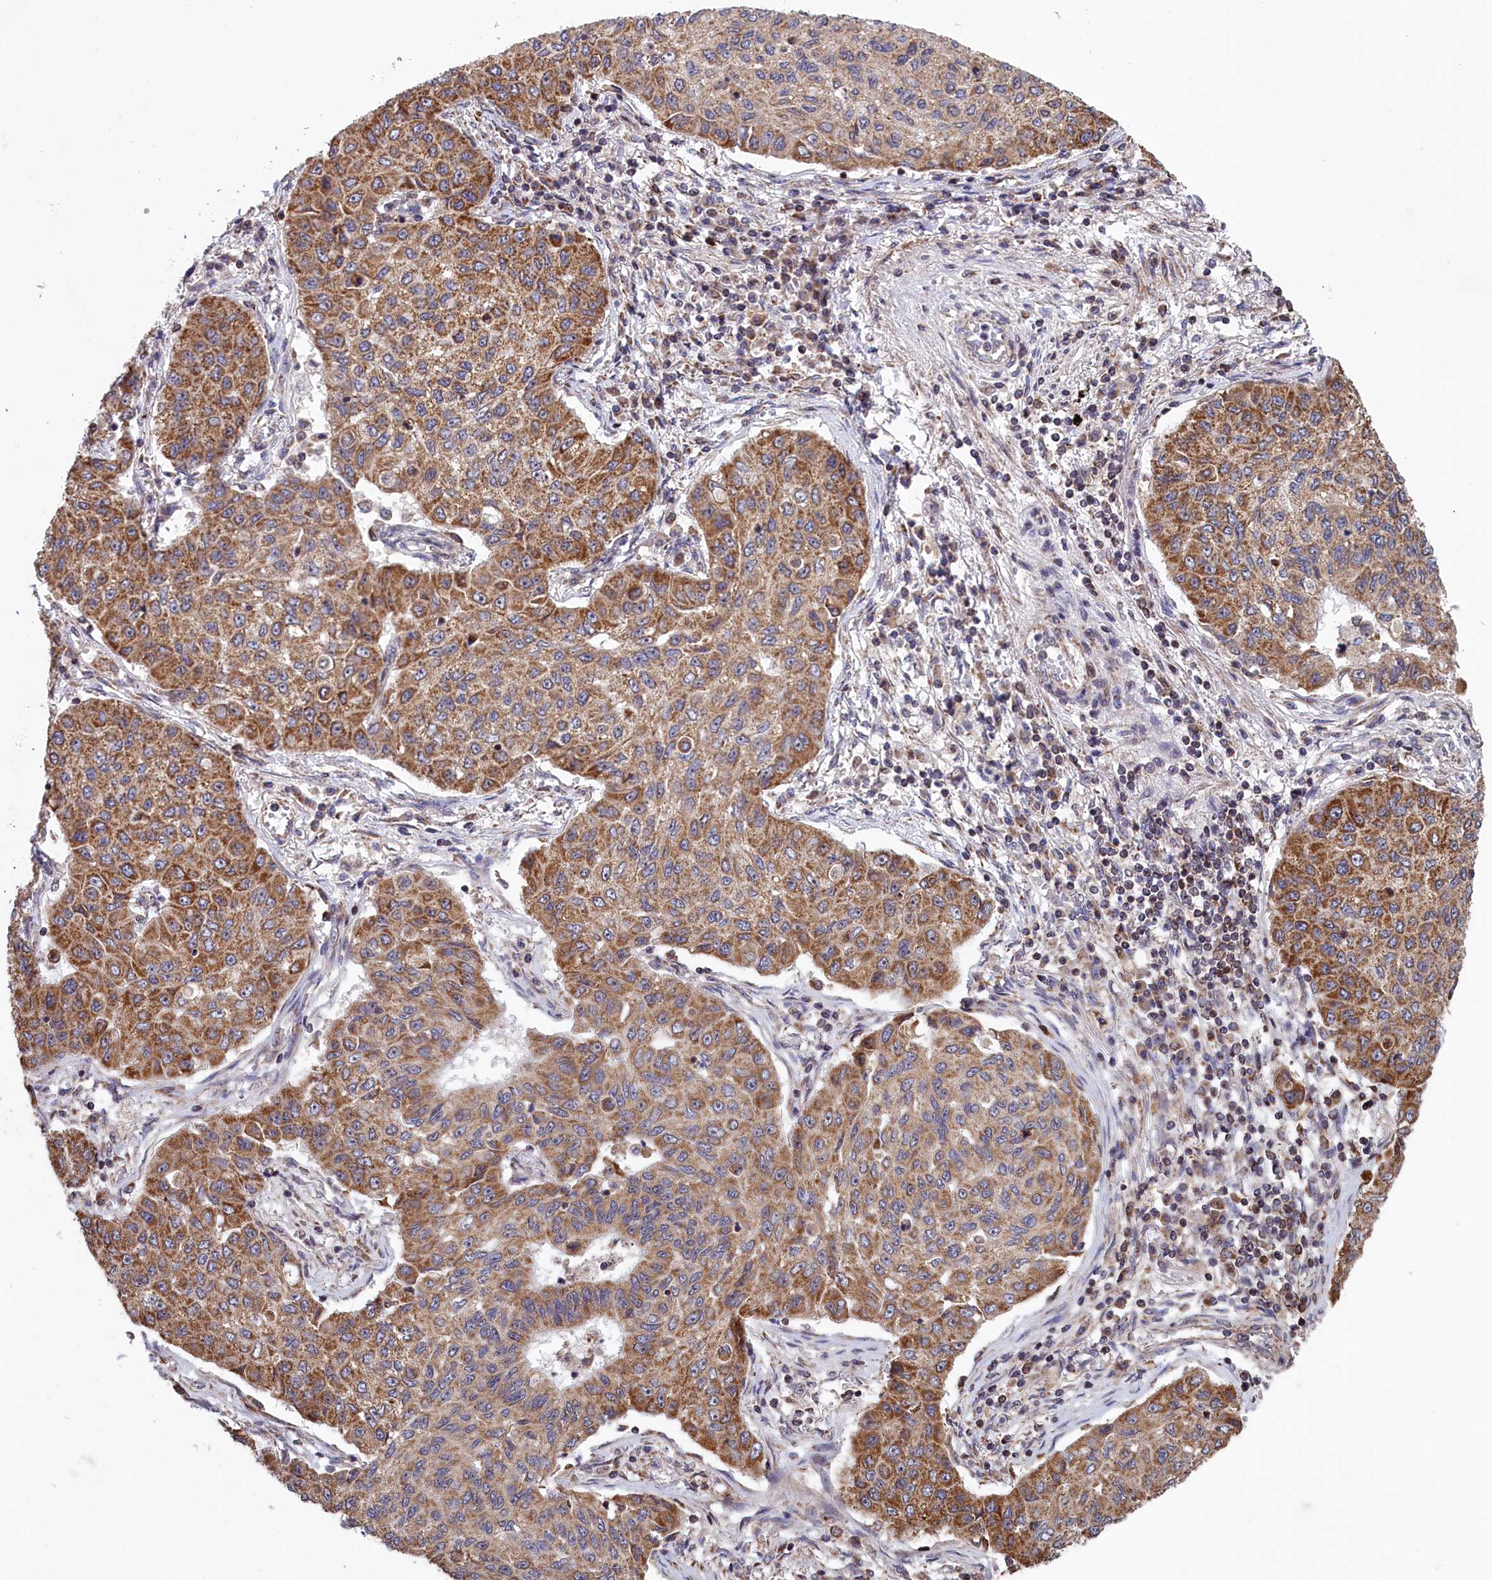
{"staining": {"intensity": "moderate", "quantity": ">75%", "location": "cytoplasmic/membranous"}, "tissue": "lung cancer", "cell_type": "Tumor cells", "image_type": "cancer", "snomed": [{"axis": "morphology", "description": "Squamous cell carcinoma, NOS"}, {"axis": "topography", "description": "Lung"}], "caption": "The image shows staining of lung cancer, revealing moderate cytoplasmic/membranous protein staining (brown color) within tumor cells. Nuclei are stained in blue.", "gene": "TIMM44", "patient": {"sex": "male", "age": 74}}